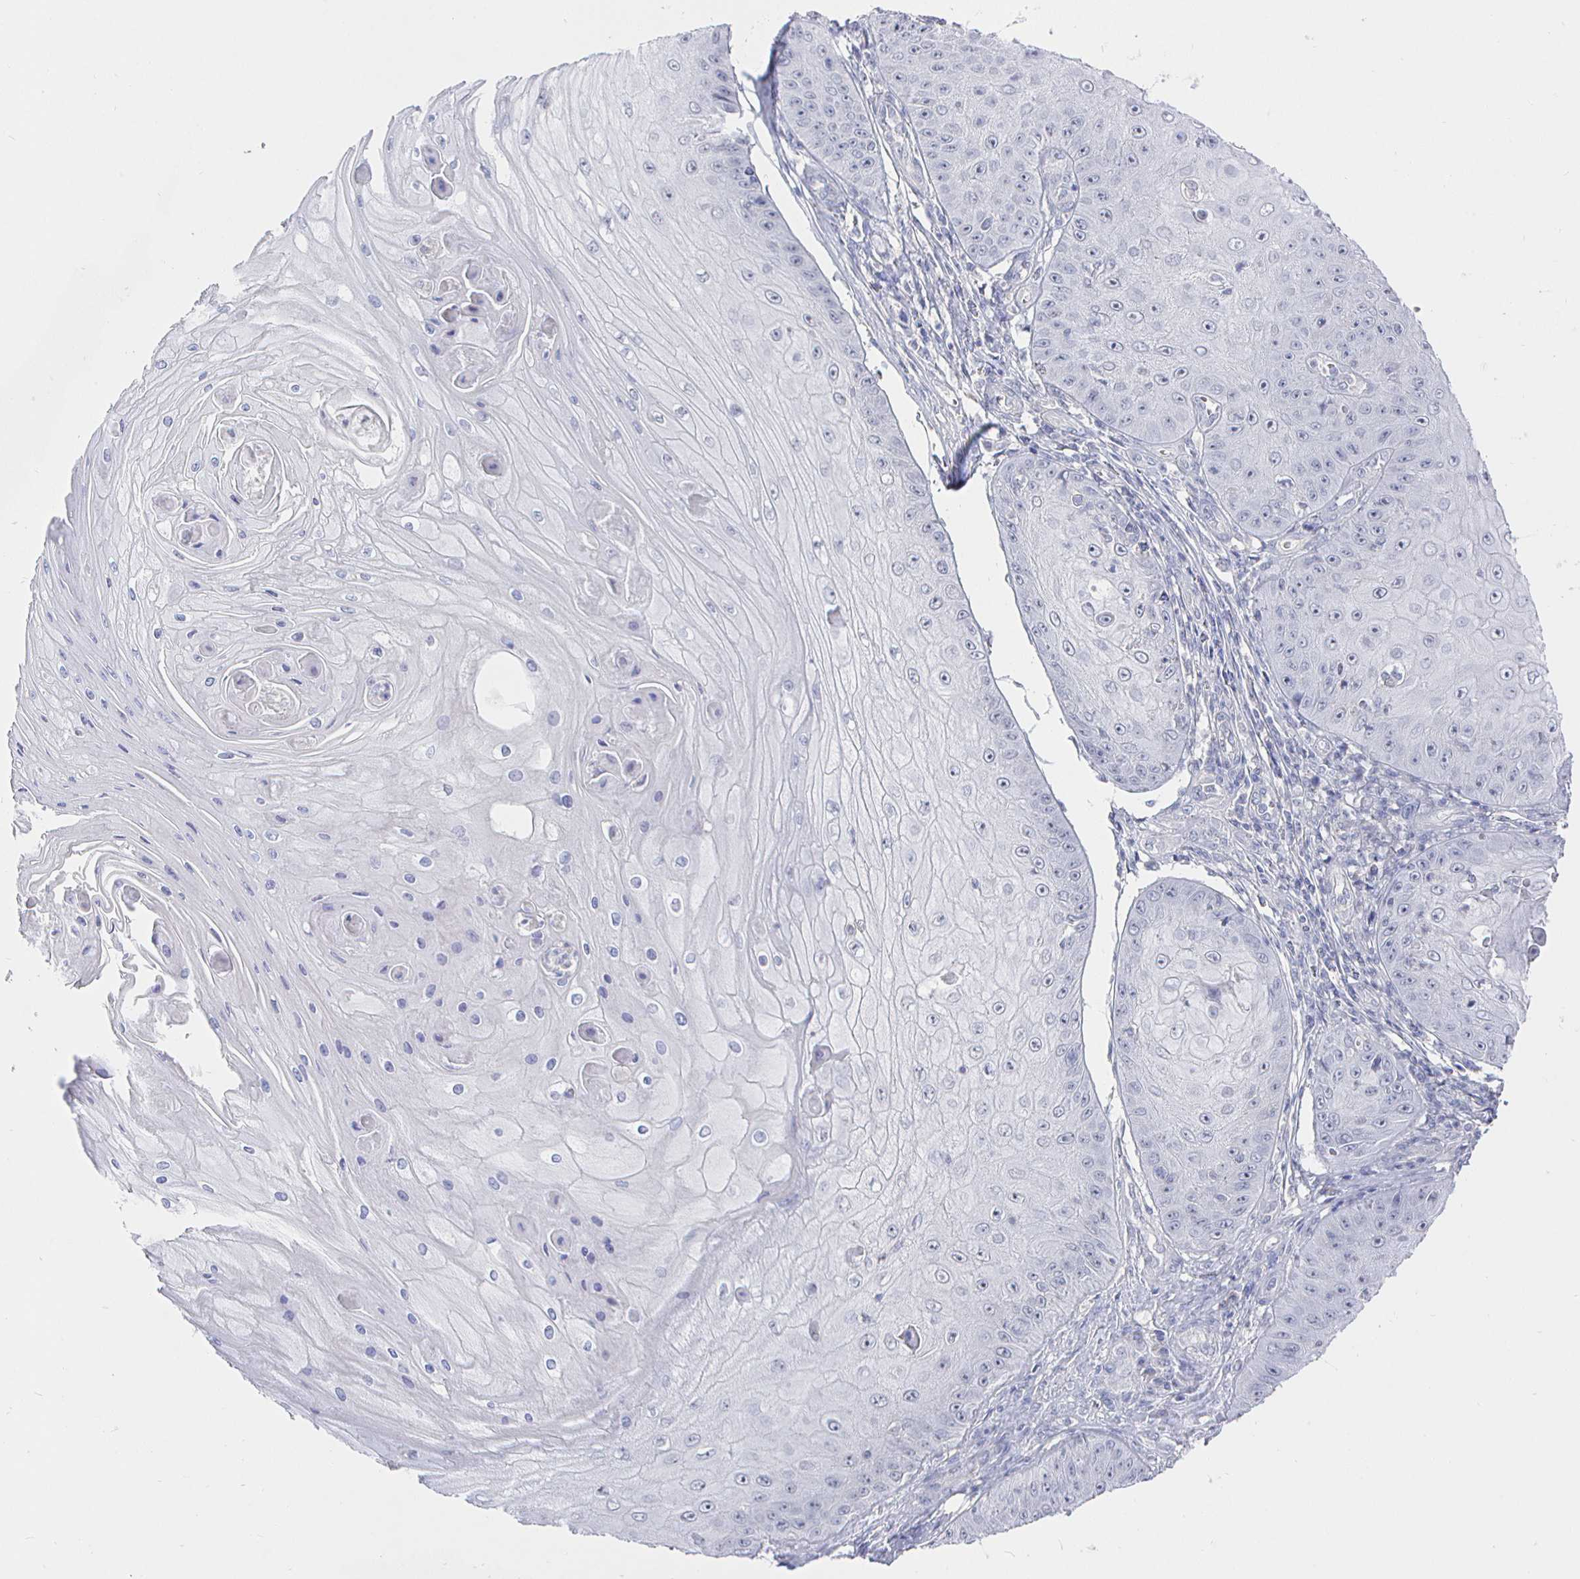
{"staining": {"intensity": "negative", "quantity": "none", "location": "none"}, "tissue": "skin cancer", "cell_type": "Tumor cells", "image_type": "cancer", "snomed": [{"axis": "morphology", "description": "Squamous cell carcinoma, NOS"}, {"axis": "topography", "description": "Skin"}], "caption": "DAB immunohistochemical staining of human squamous cell carcinoma (skin) demonstrates no significant positivity in tumor cells.", "gene": "LRRC23", "patient": {"sex": "male", "age": 70}}